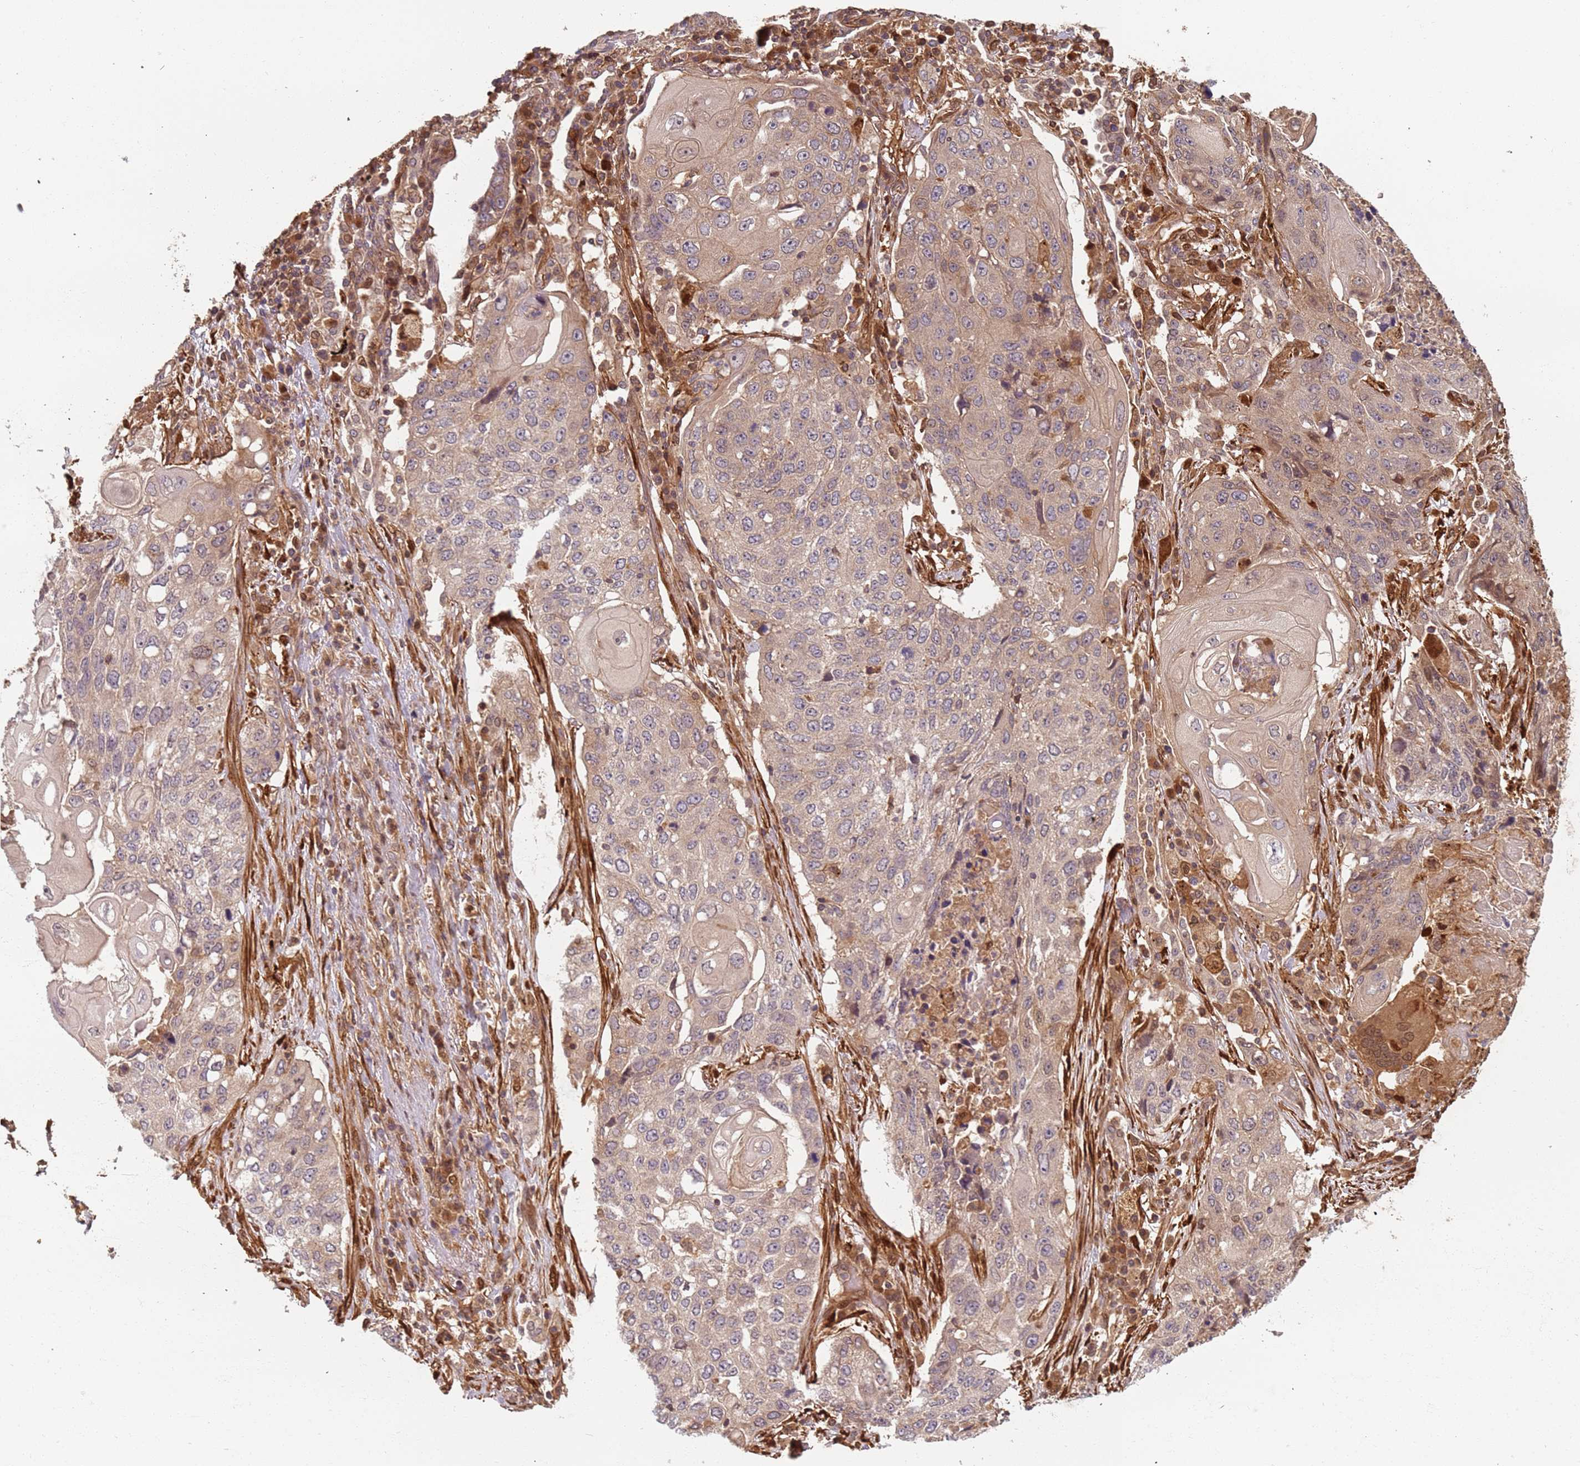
{"staining": {"intensity": "weak", "quantity": "25%-75%", "location": "cytoplasmic/membranous"}, "tissue": "lung cancer", "cell_type": "Tumor cells", "image_type": "cancer", "snomed": [{"axis": "morphology", "description": "Squamous cell carcinoma, NOS"}, {"axis": "topography", "description": "Lung"}], "caption": "Human lung cancer stained with a protein marker displays weak staining in tumor cells.", "gene": "SDCCAG8", "patient": {"sex": "female", "age": 63}}